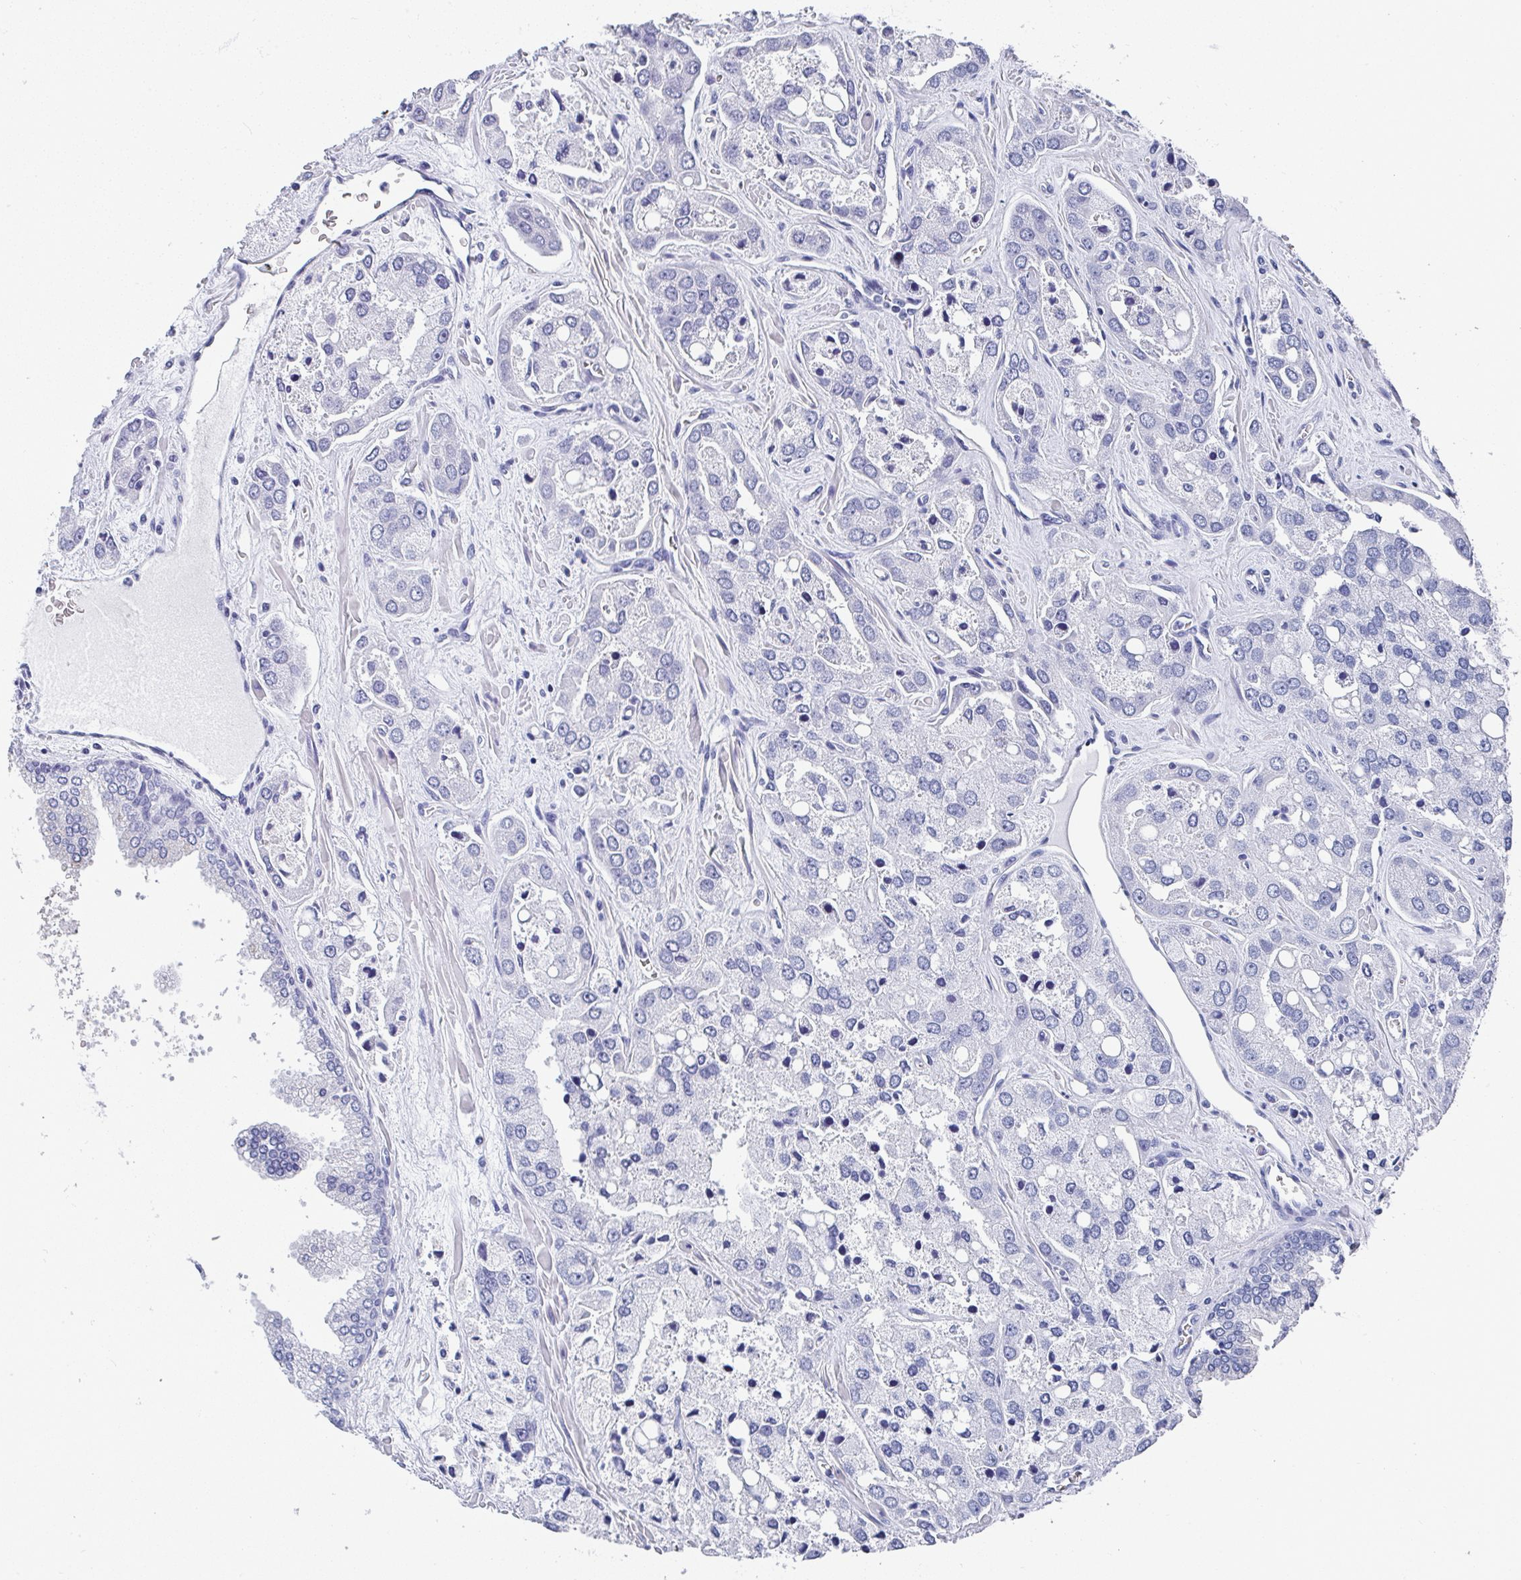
{"staining": {"intensity": "negative", "quantity": "none", "location": "none"}, "tissue": "prostate cancer", "cell_type": "Tumor cells", "image_type": "cancer", "snomed": [{"axis": "morphology", "description": "Normal tissue, NOS"}, {"axis": "morphology", "description": "Adenocarcinoma, High grade"}, {"axis": "topography", "description": "Prostate"}, {"axis": "topography", "description": "Peripheral nerve tissue"}], "caption": "Immunohistochemistry (IHC) micrograph of neoplastic tissue: prostate cancer stained with DAB exhibits no significant protein expression in tumor cells.", "gene": "TNFRSF8", "patient": {"sex": "male", "age": 68}}